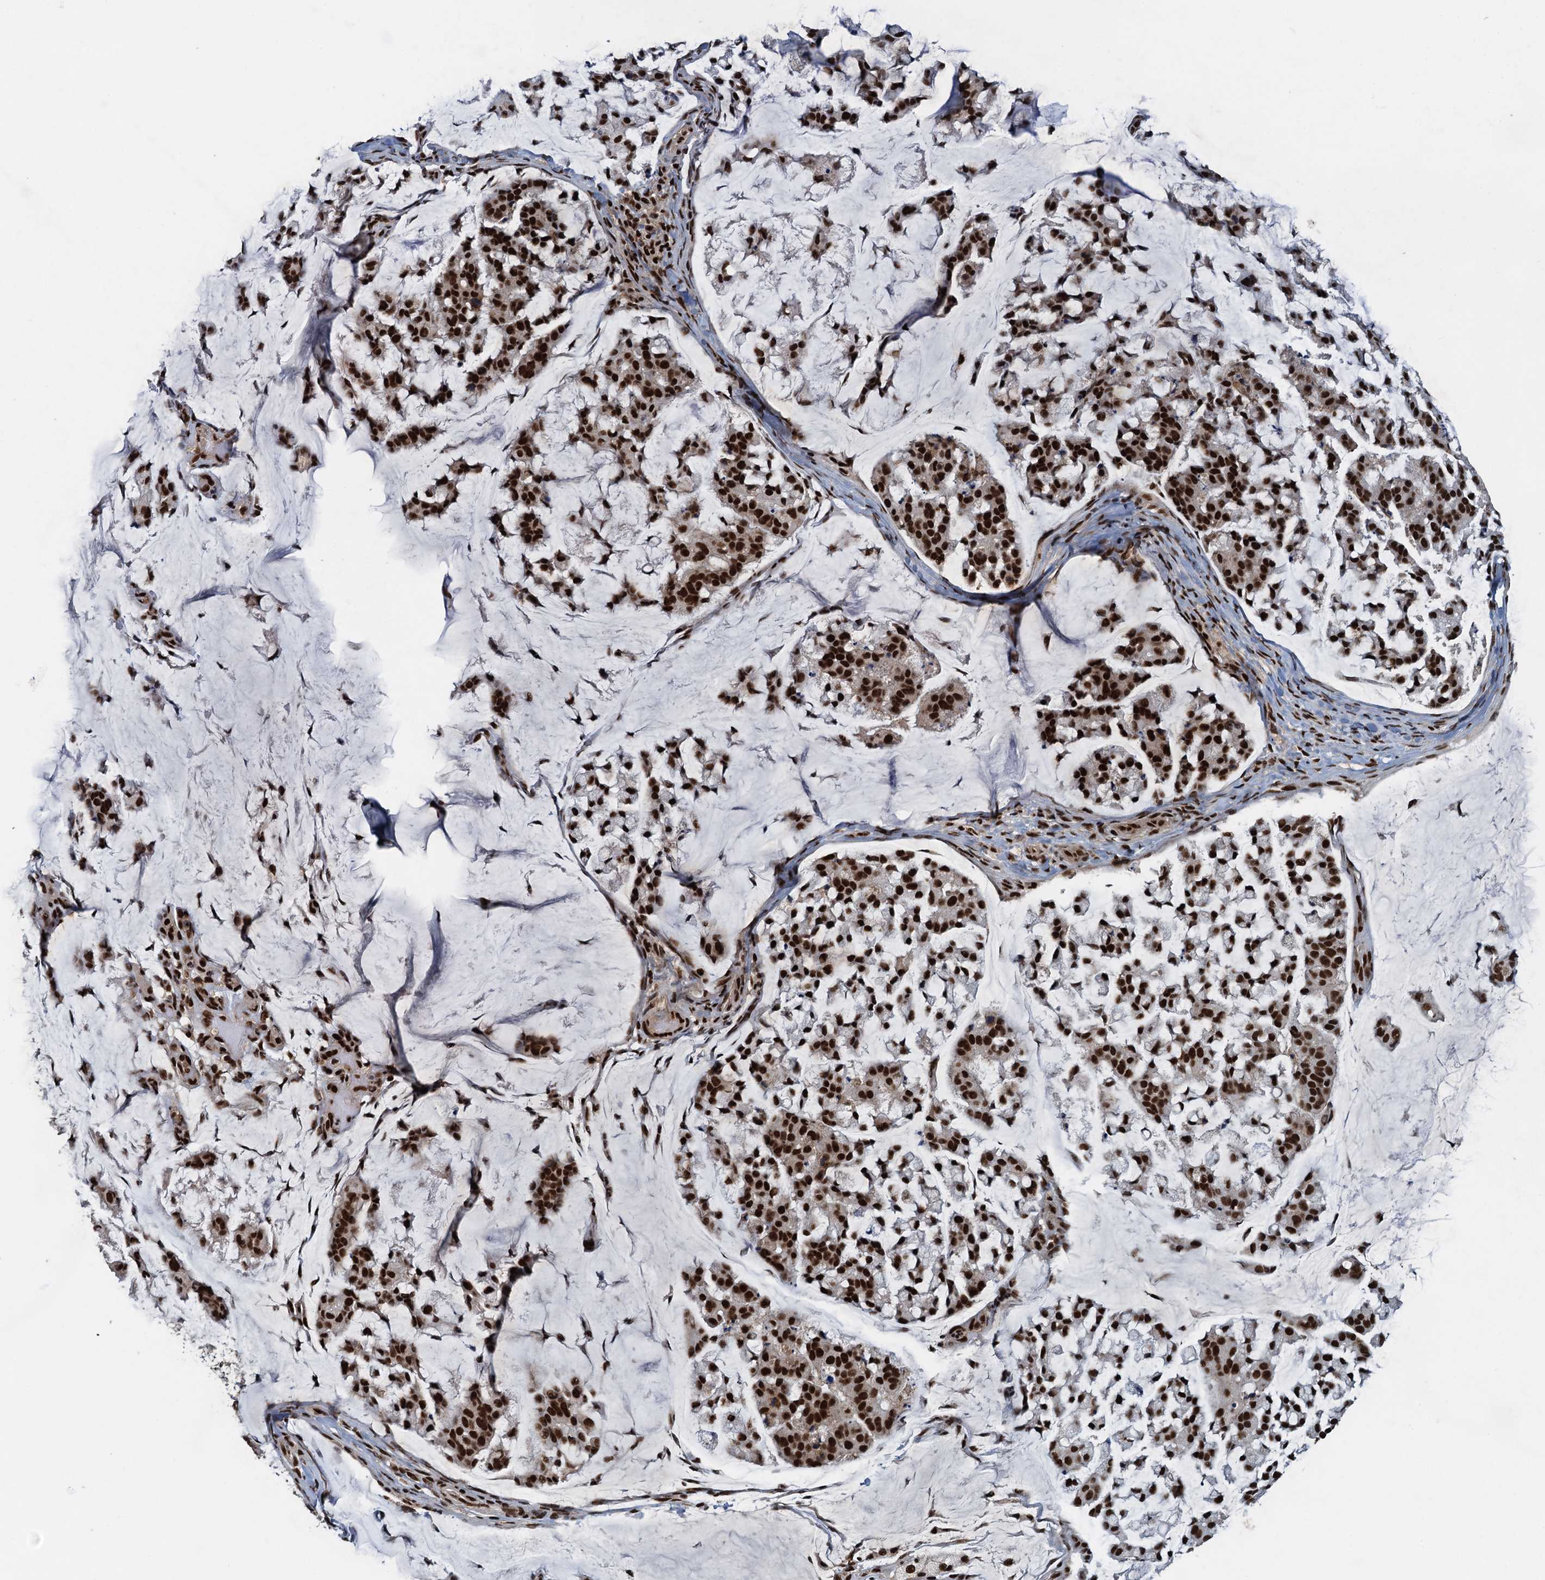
{"staining": {"intensity": "strong", "quantity": ">75%", "location": "nuclear"}, "tissue": "stomach cancer", "cell_type": "Tumor cells", "image_type": "cancer", "snomed": [{"axis": "morphology", "description": "Adenocarcinoma, NOS"}, {"axis": "topography", "description": "Stomach, lower"}], "caption": "Stomach cancer (adenocarcinoma) stained for a protein (brown) reveals strong nuclear positive staining in about >75% of tumor cells.", "gene": "ZC3H18", "patient": {"sex": "male", "age": 67}}